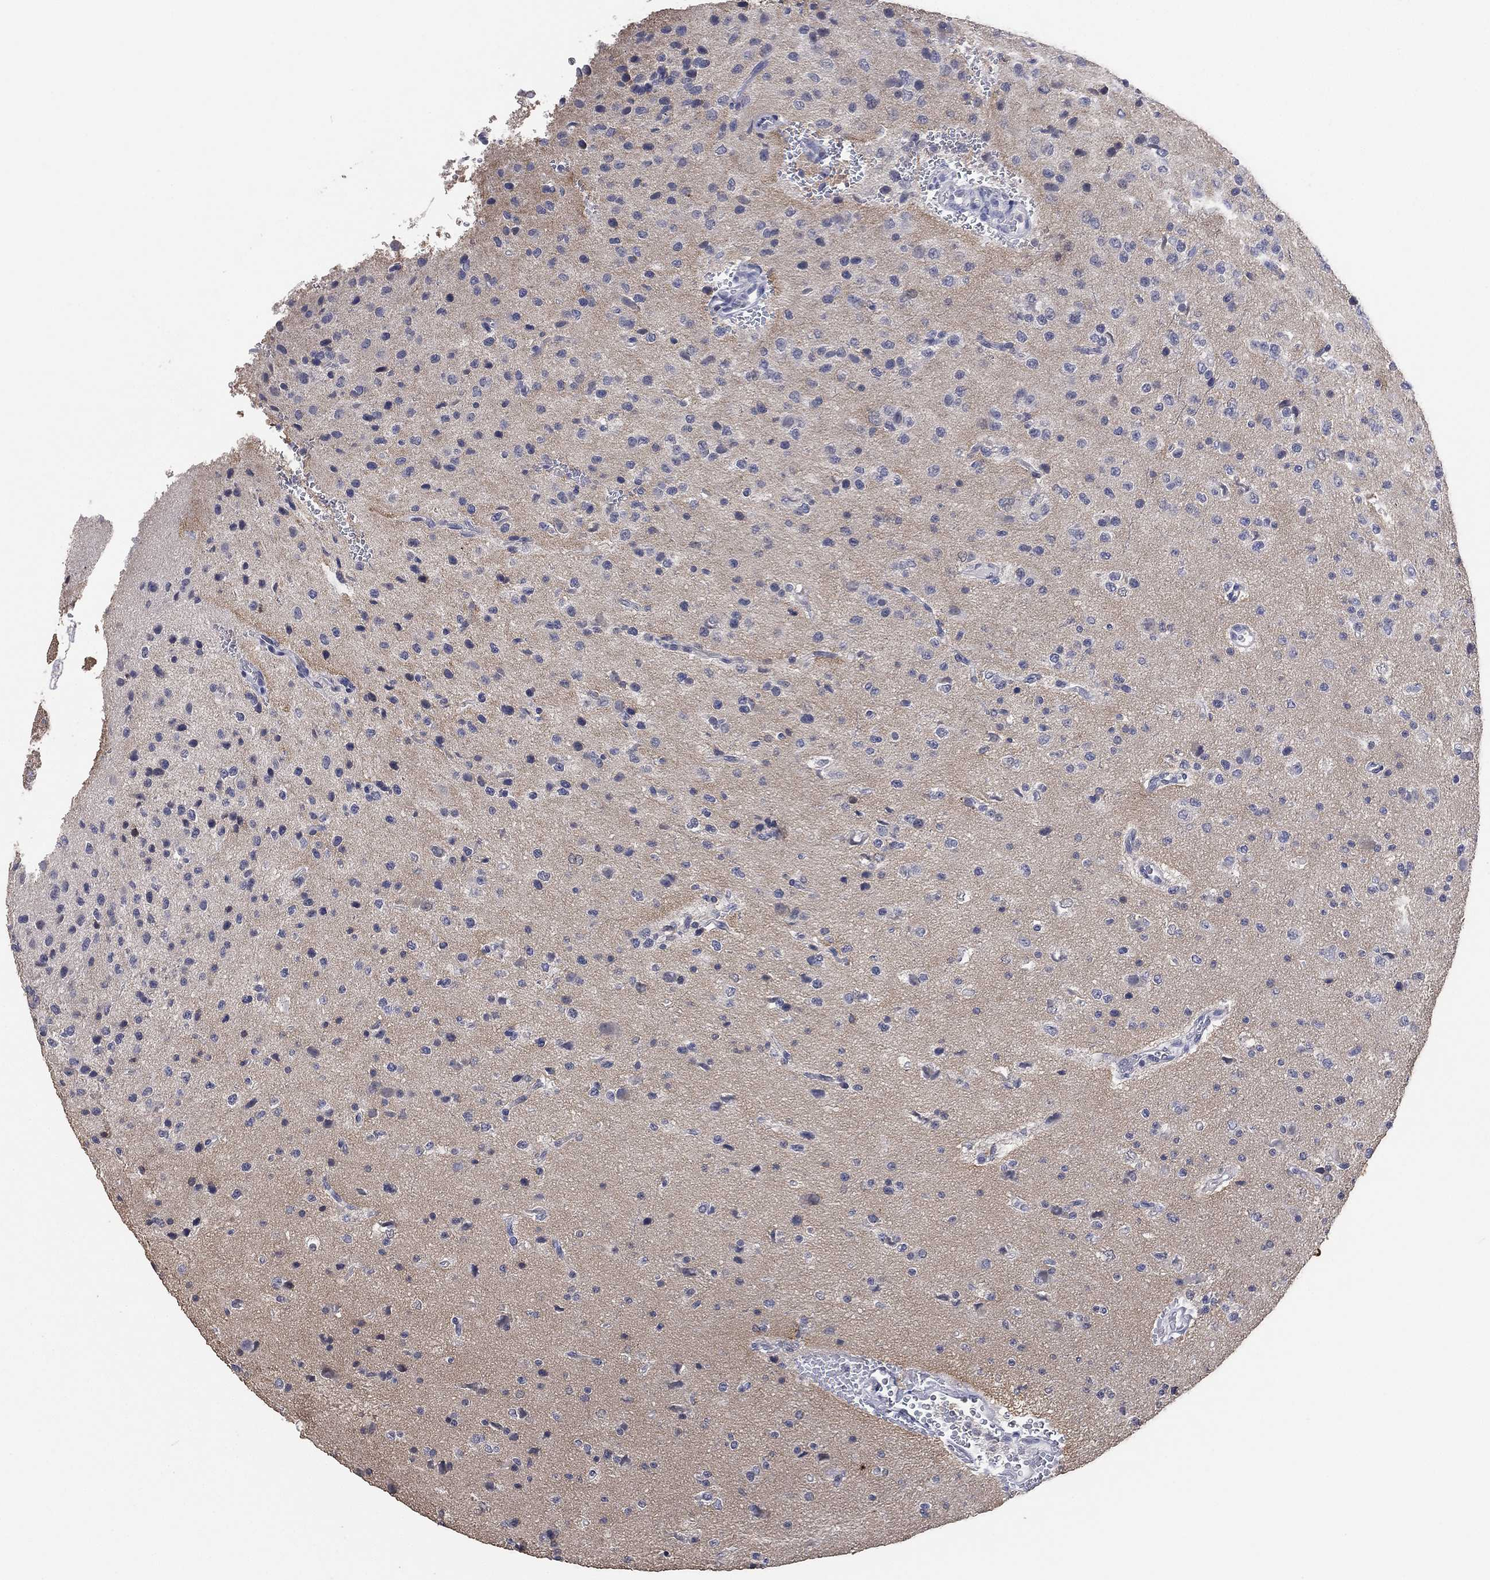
{"staining": {"intensity": "negative", "quantity": "none", "location": "none"}, "tissue": "glioma", "cell_type": "Tumor cells", "image_type": "cancer", "snomed": [{"axis": "morphology", "description": "Glioma, malignant, Low grade"}, {"axis": "topography", "description": "Brain"}], "caption": "The micrograph shows no staining of tumor cells in glioma.", "gene": "DSG1", "patient": {"sex": "male", "age": 41}}